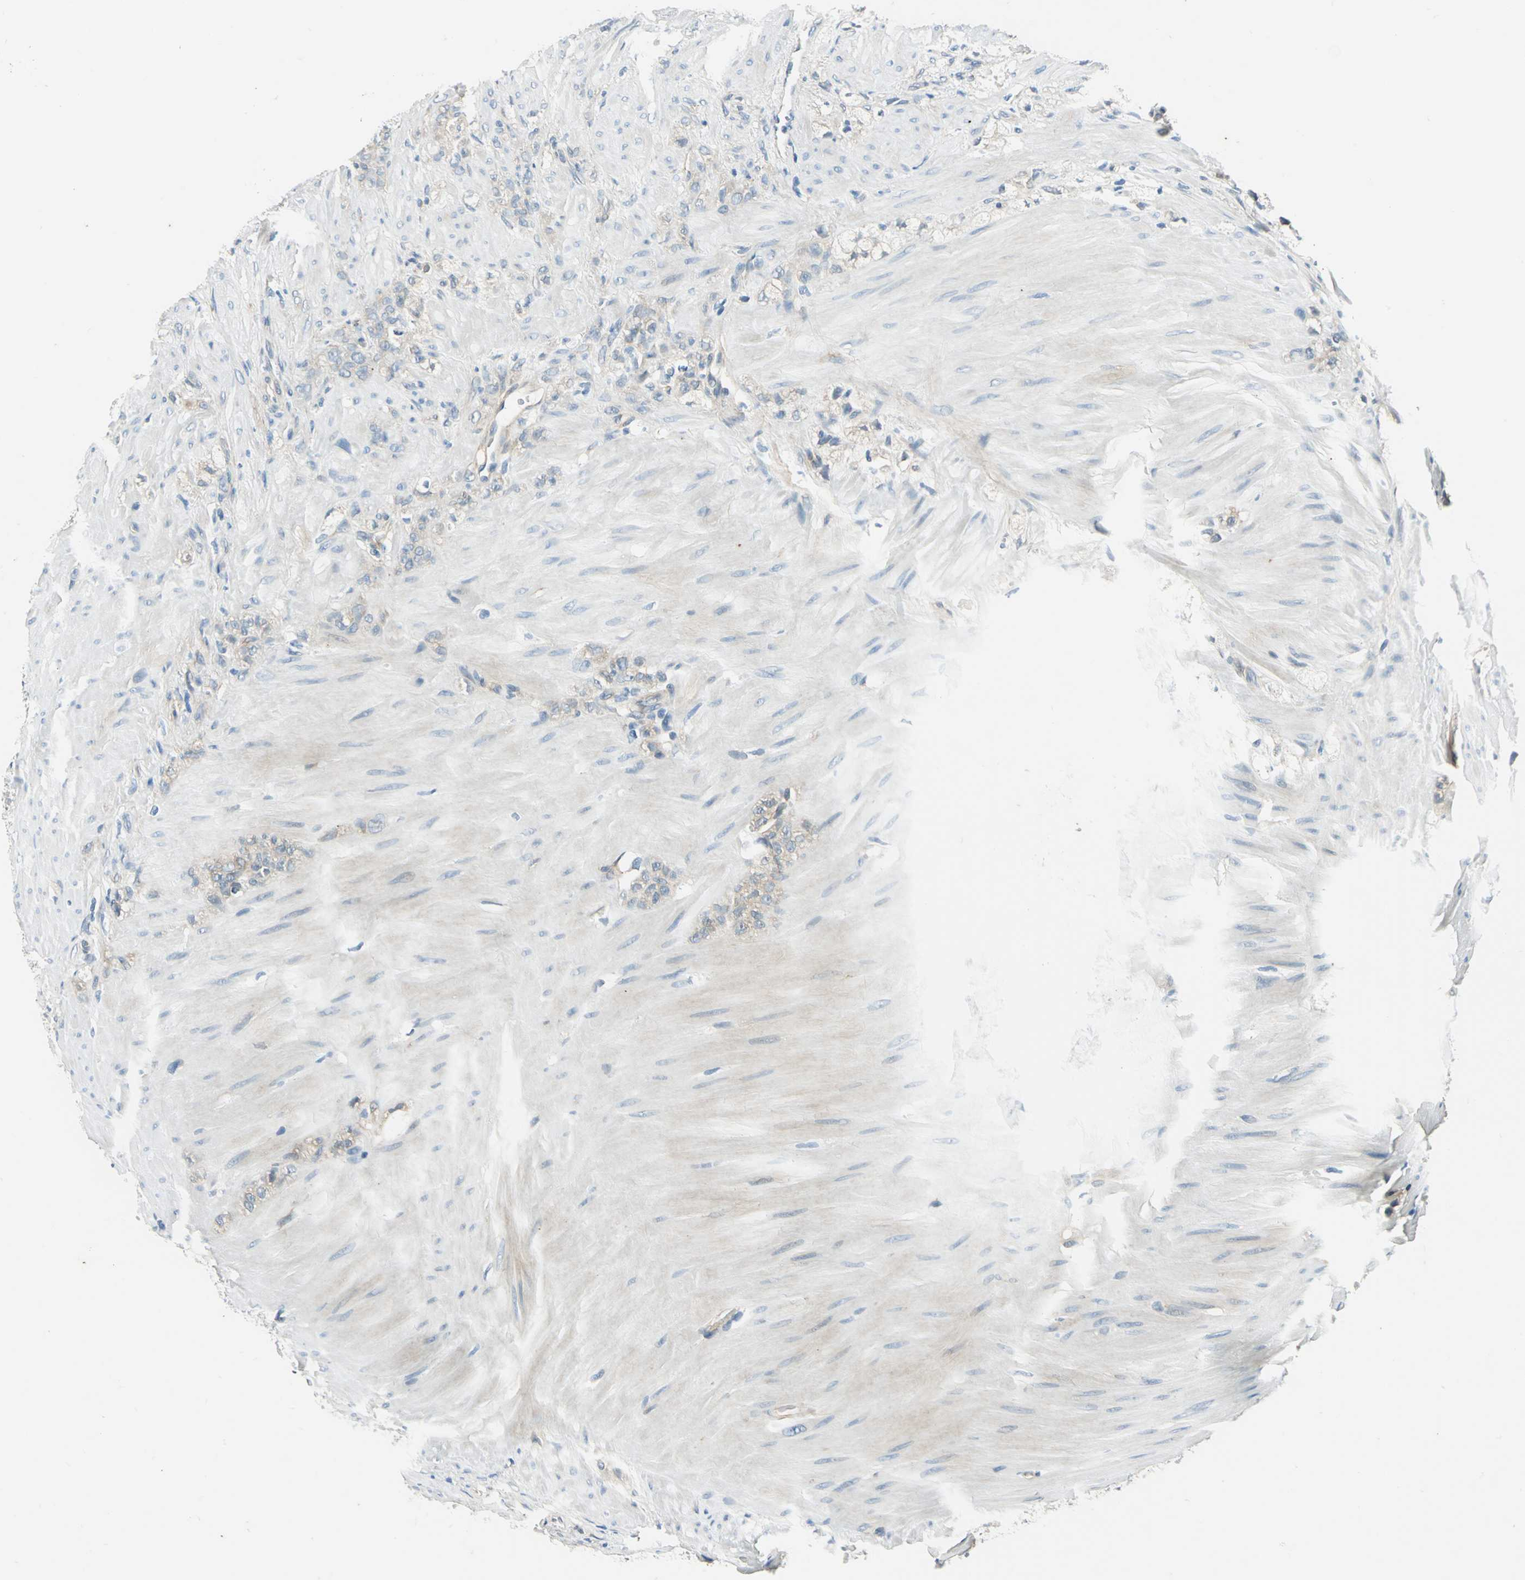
{"staining": {"intensity": "weak", "quantity": "25%-75%", "location": "cytoplasmic/membranous"}, "tissue": "stomach cancer", "cell_type": "Tumor cells", "image_type": "cancer", "snomed": [{"axis": "morphology", "description": "Adenocarcinoma, NOS"}, {"axis": "topography", "description": "Stomach"}], "caption": "Protein expression analysis of human stomach cancer reveals weak cytoplasmic/membranous positivity in approximately 25%-75% of tumor cells. (Stains: DAB (3,3'-diaminobenzidine) in brown, nuclei in blue, Microscopy: brightfield microscopy at high magnification).", "gene": "CDC42EP1", "patient": {"sex": "male", "age": 82}}